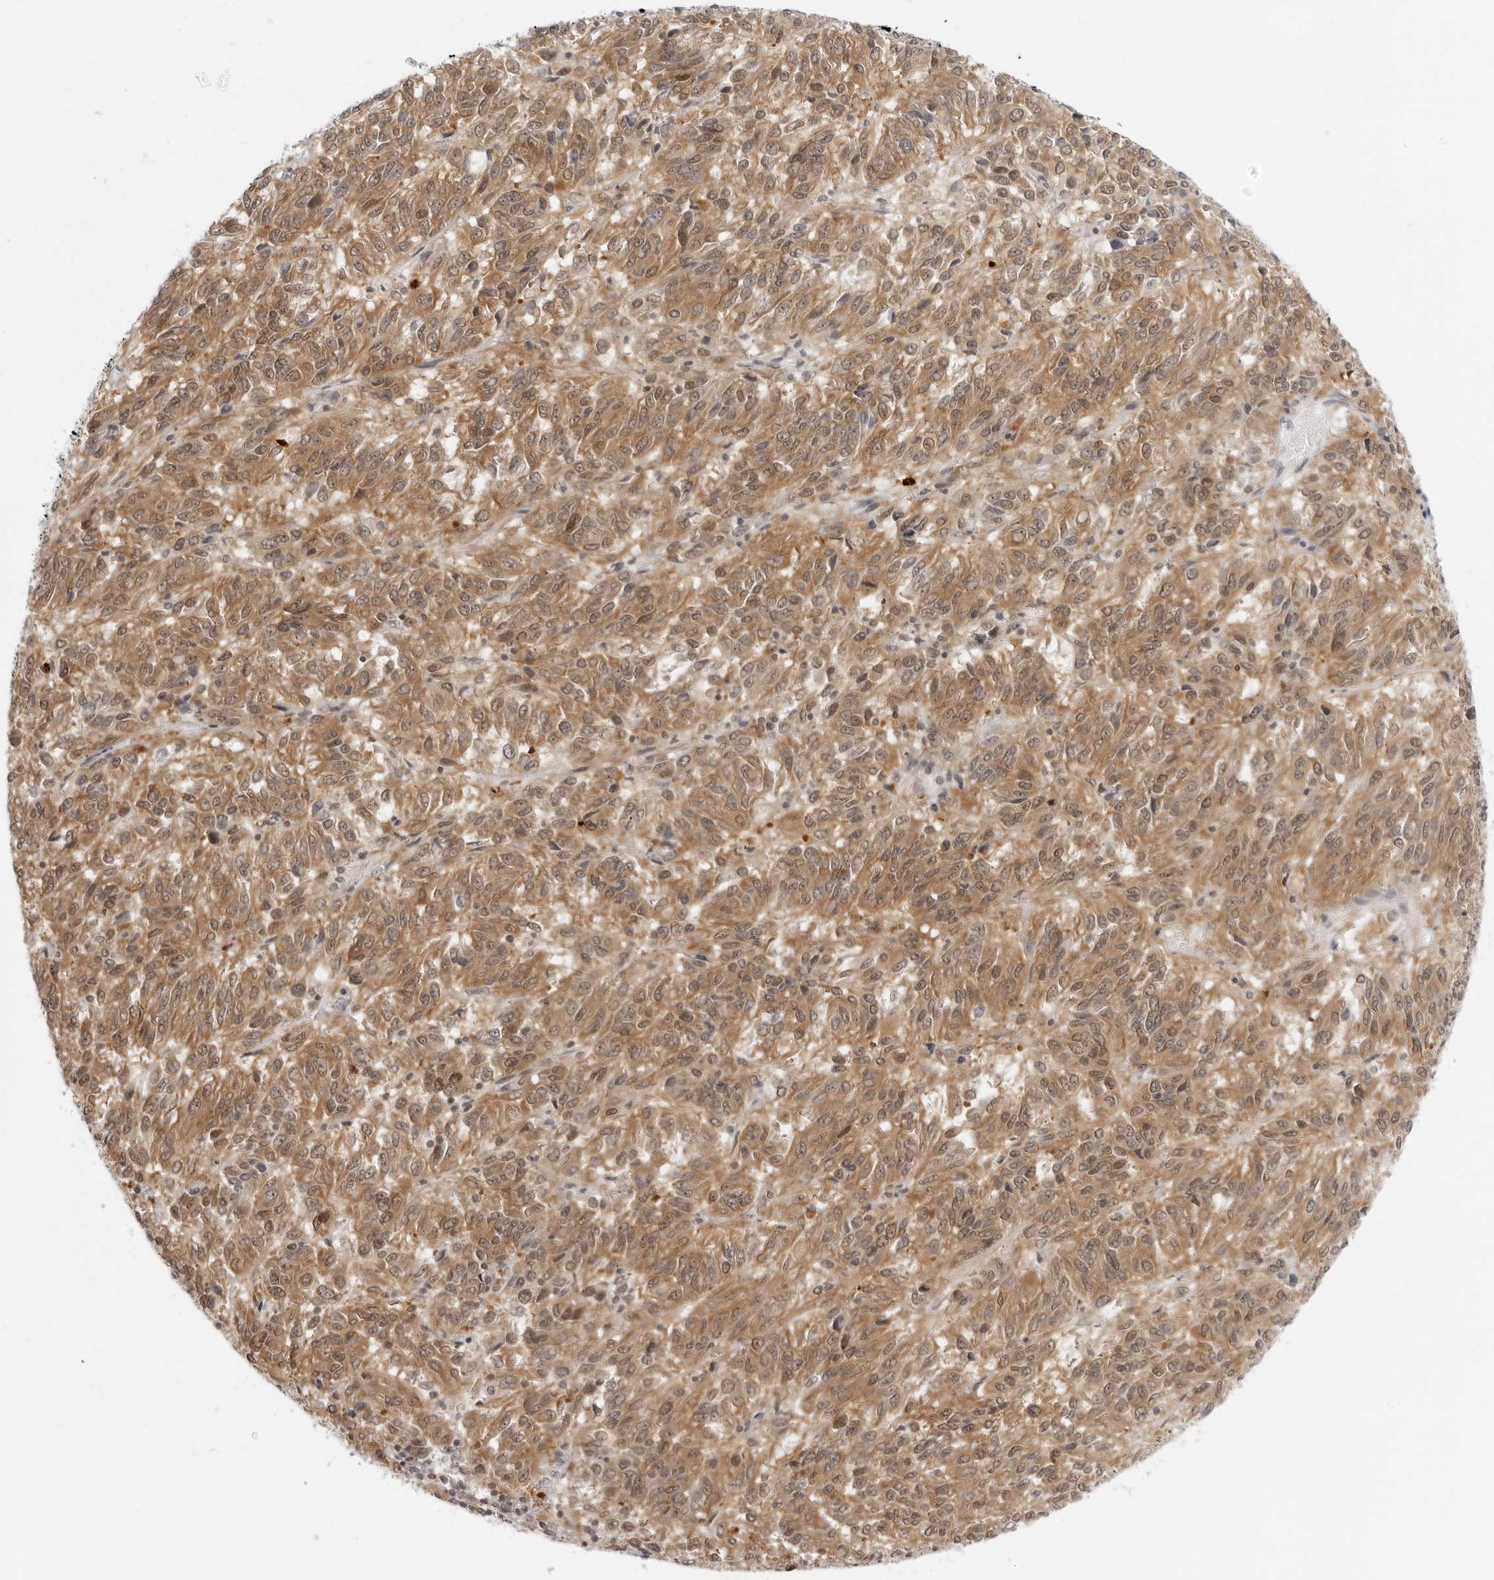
{"staining": {"intensity": "moderate", "quantity": ">75%", "location": "cytoplasmic/membranous"}, "tissue": "melanoma", "cell_type": "Tumor cells", "image_type": "cancer", "snomed": [{"axis": "morphology", "description": "Malignant melanoma, Metastatic site"}, {"axis": "topography", "description": "Lung"}], "caption": "A histopathology image of melanoma stained for a protein reveals moderate cytoplasmic/membranous brown staining in tumor cells. (DAB (3,3'-diaminobenzidine) IHC, brown staining for protein, blue staining for nuclei).", "gene": "PPP2R5C", "patient": {"sex": "male", "age": 64}}